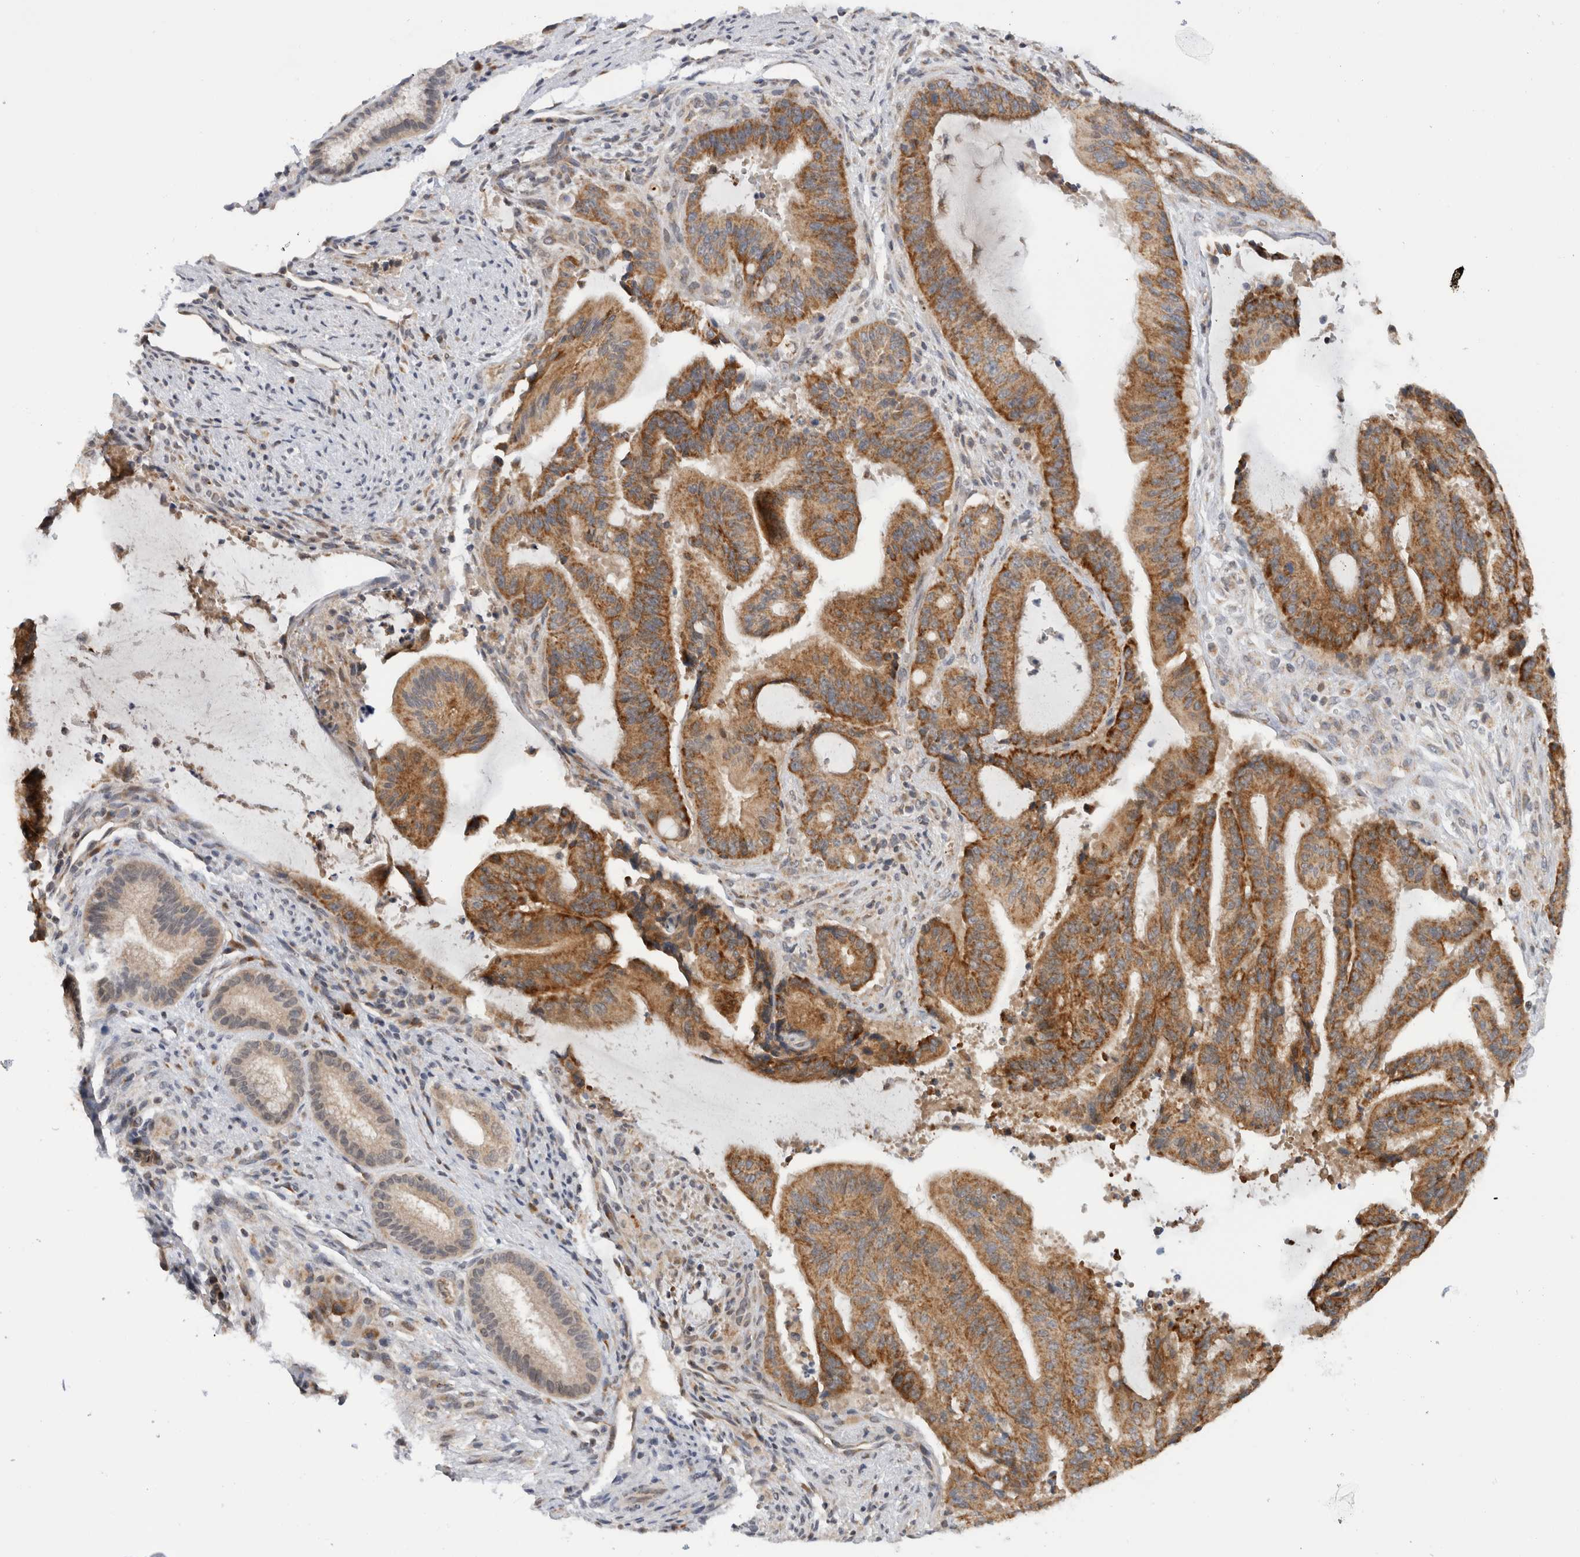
{"staining": {"intensity": "moderate", "quantity": ">75%", "location": "cytoplasmic/membranous"}, "tissue": "liver cancer", "cell_type": "Tumor cells", "image_type": "cancer", "snomed": [{"axis": "morphology", "description": "Normal tissue, NOS"}, {"axis": "morphology", "description": "Cholangiocarcinoma"}, {"axis": "topography", "description": "Liver"}, {"axis": "topography", "description": "Peripheral nerve tissue"}], "caption": "Protein staining of liver cholangiocarcinoma tissue exhibits moderate cytoplasmic/membranous staining in approximately >75% of tumor cells.", "gene": "CMC2", "patient": {"sex": "female", "age": 73}}